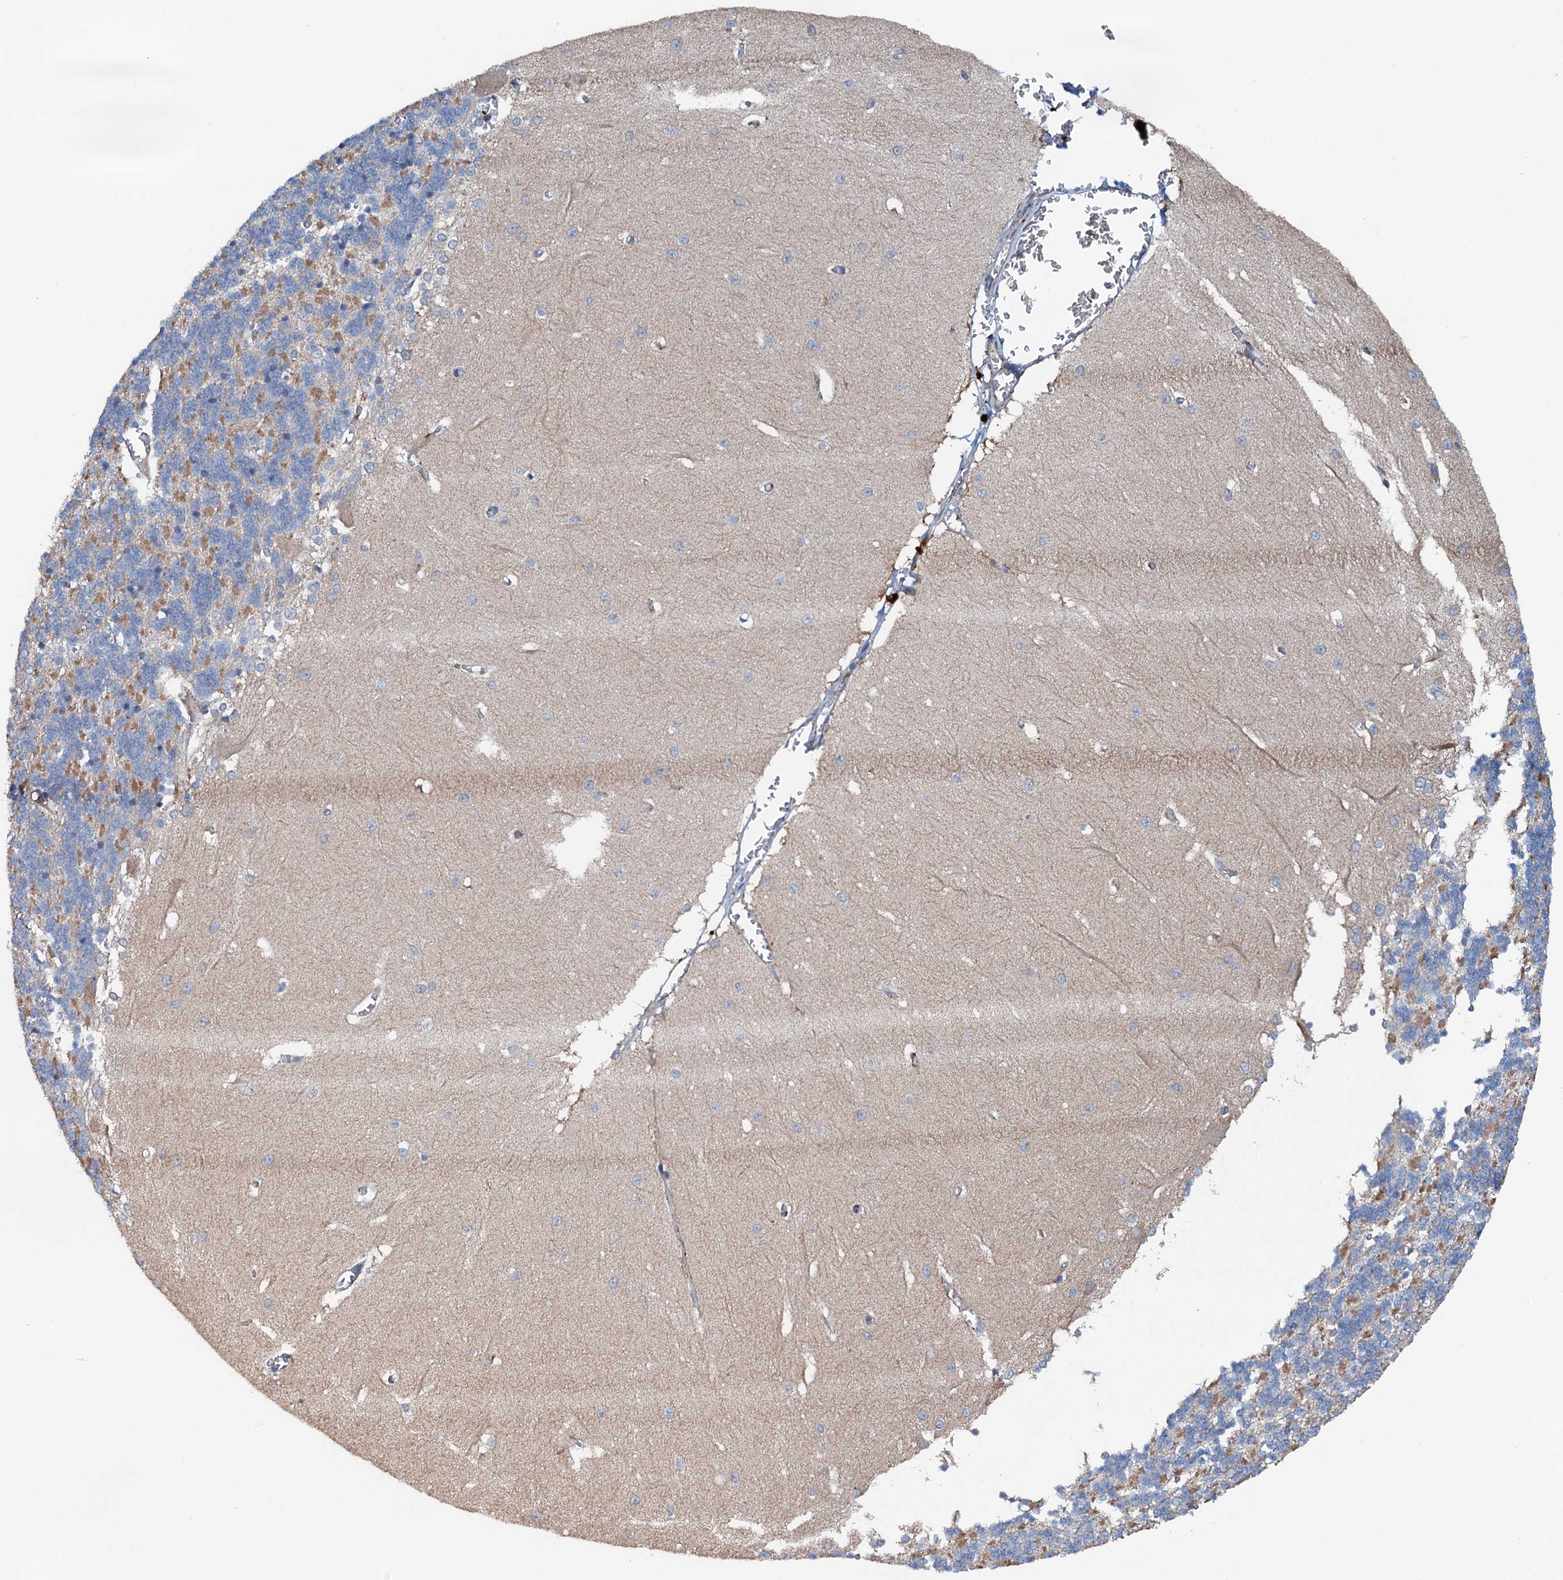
{"staining": {"intensity": "negative", "quantity": "none", "location": "none"}, "tissue": "cerebellum", "cell_type": "Cells in granular layer", "image_type": "normal", "snomed": [{"axis": "morphology", "description": "Normal tissue, NOS"}, {"axis": "topography", "description": "Cerebellum"}], "caption": "A micrograph of cerebellum stained for a protein shows no brown staining in cells in granular layer. Nuclei are stained in blue.", "gene": "EFL1", "patient": {"sex": "male", "age": 37}}